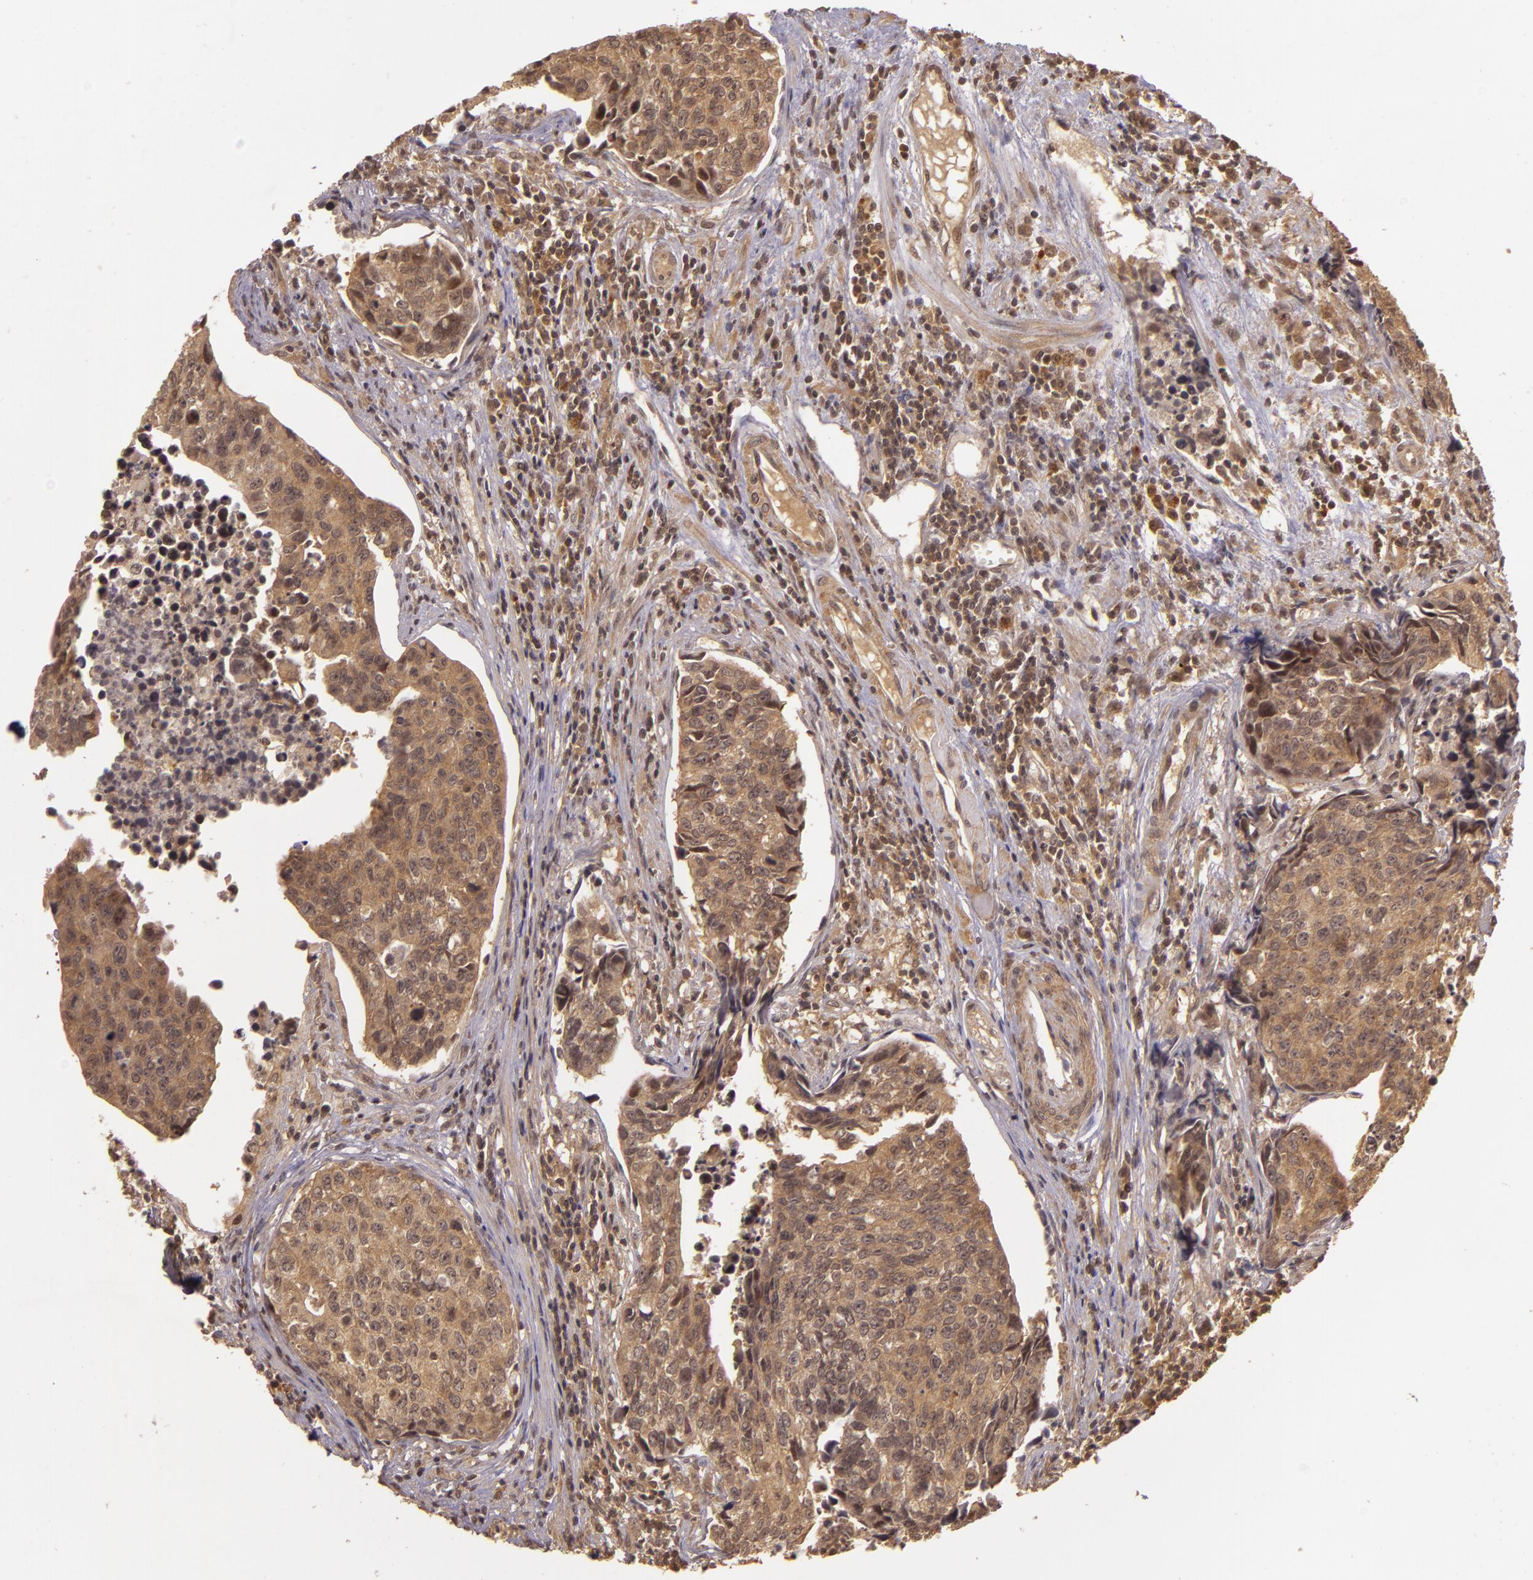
{"staining": {"intensity": "moderate", "quantity": ">75%", "location": "cytoplasmic/membranous"}, "tissue": "urothelial cancer", "cell_type": "Tumor cells", "image_type": "cancer", "snomed": [{"axis": "morphology", "description": "Urothelial carcinoma, High grade"}, {"axis": "topography", "description": "Urinary bladder"}], "caption": "DAB immunohistochemical staining of high-grade urothelial carcinoma reveals moderate cytoplasmic/membranous protein positivity in approximately >75% of tumor cells. The protein is shown in brown color, while the nuclei are stained blue.", "gene": "TXNRD2", "patient": {"sex": "male", "age": 81}}